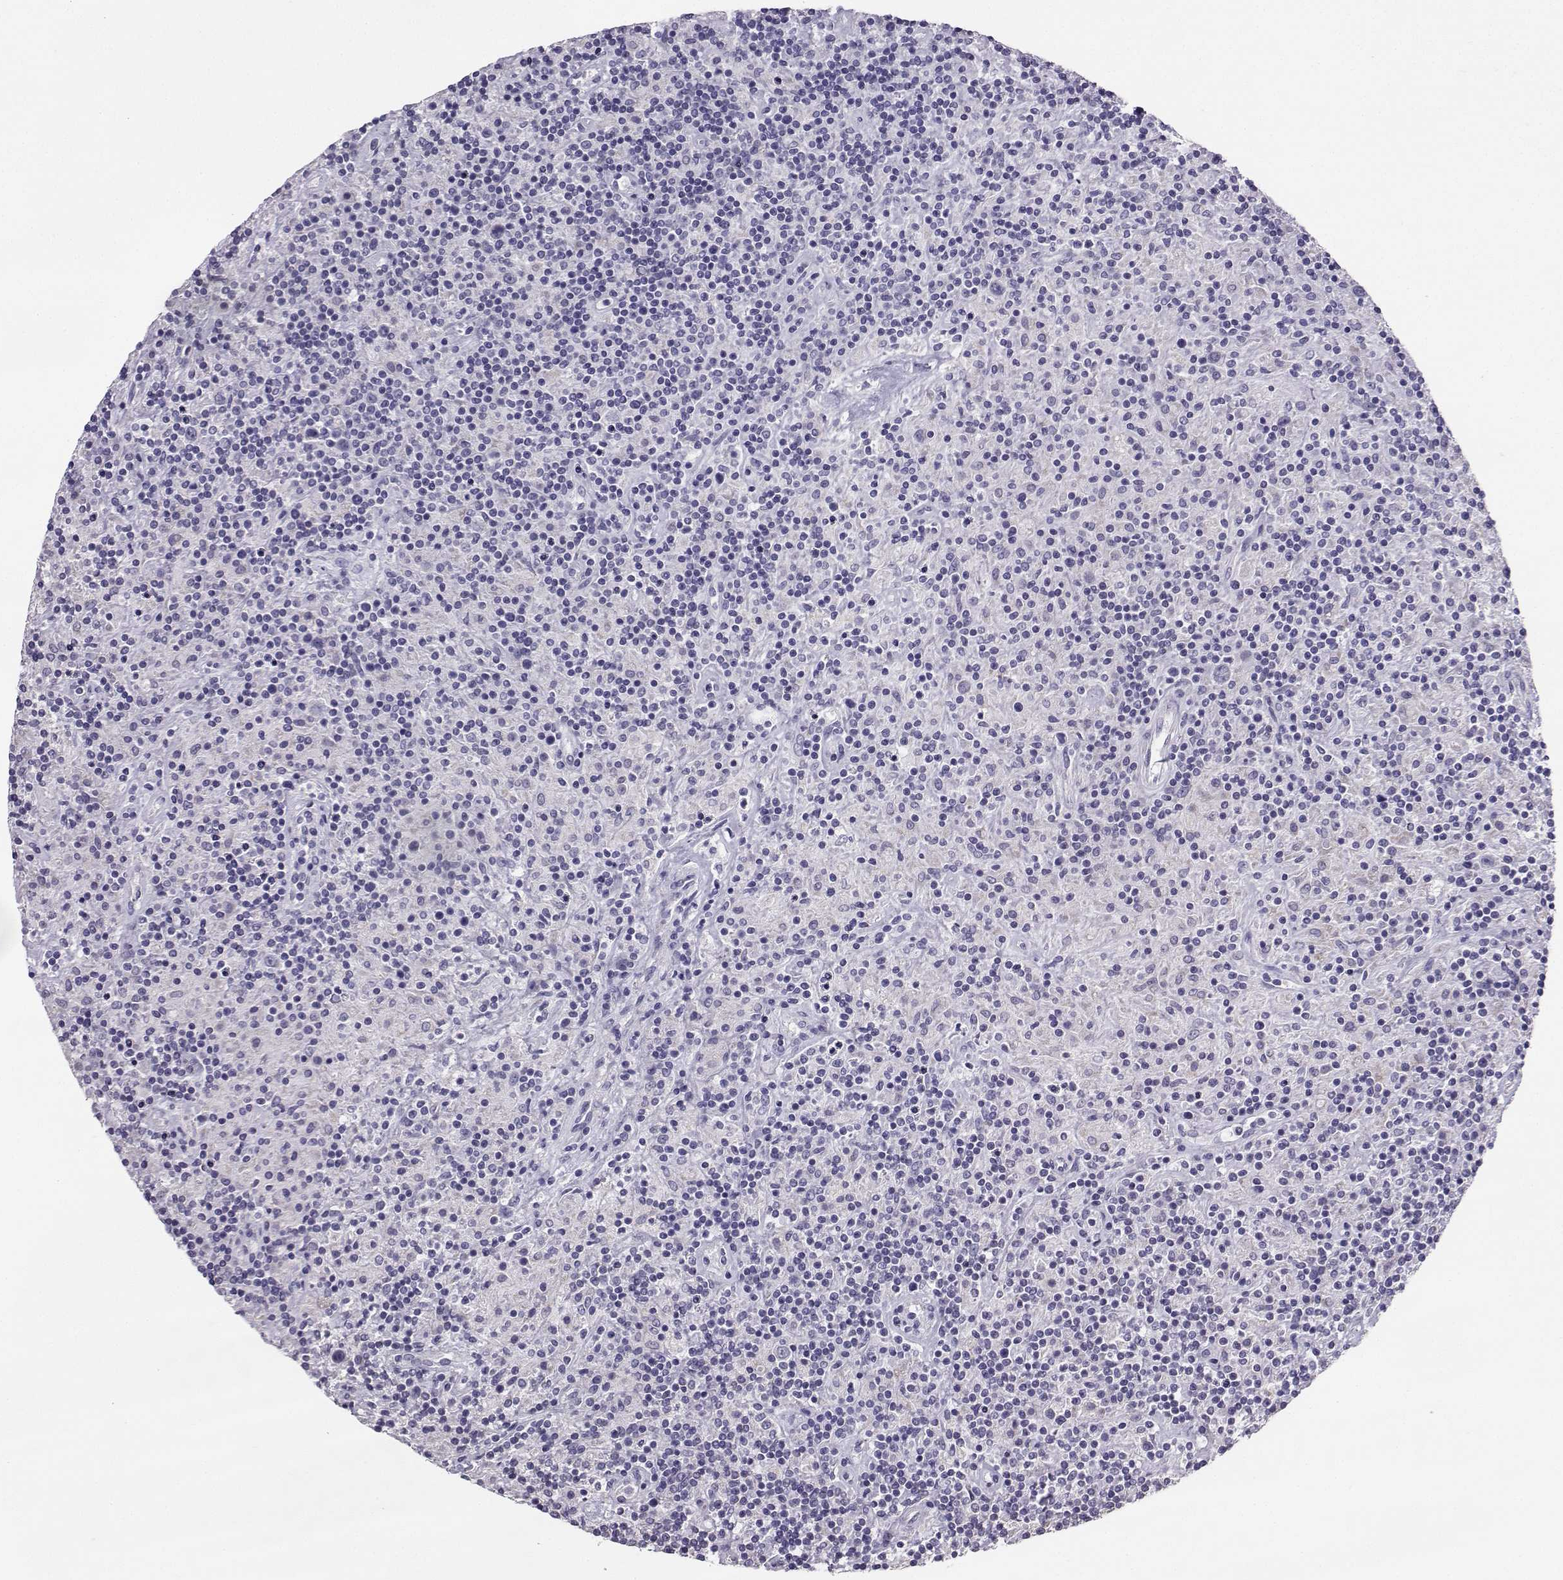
{"staining": {"intensity": "negative", "quantity": "none", "location": "none"}, "tissue": "lymphoma", "cell_type": "Tumor cells", "image_type": "cancer", "snomed": [{"axis": "morphology", "description": "Hodgkin's disease, NOS"}, {"axis": "topography", "description": "Lymph node"}], "caption": "An image of lymphoma stained for a protein demonstrates no brown staining in tumor cells.", "gene": "AVP", "patient": {"sex": "male", "age": 70}}